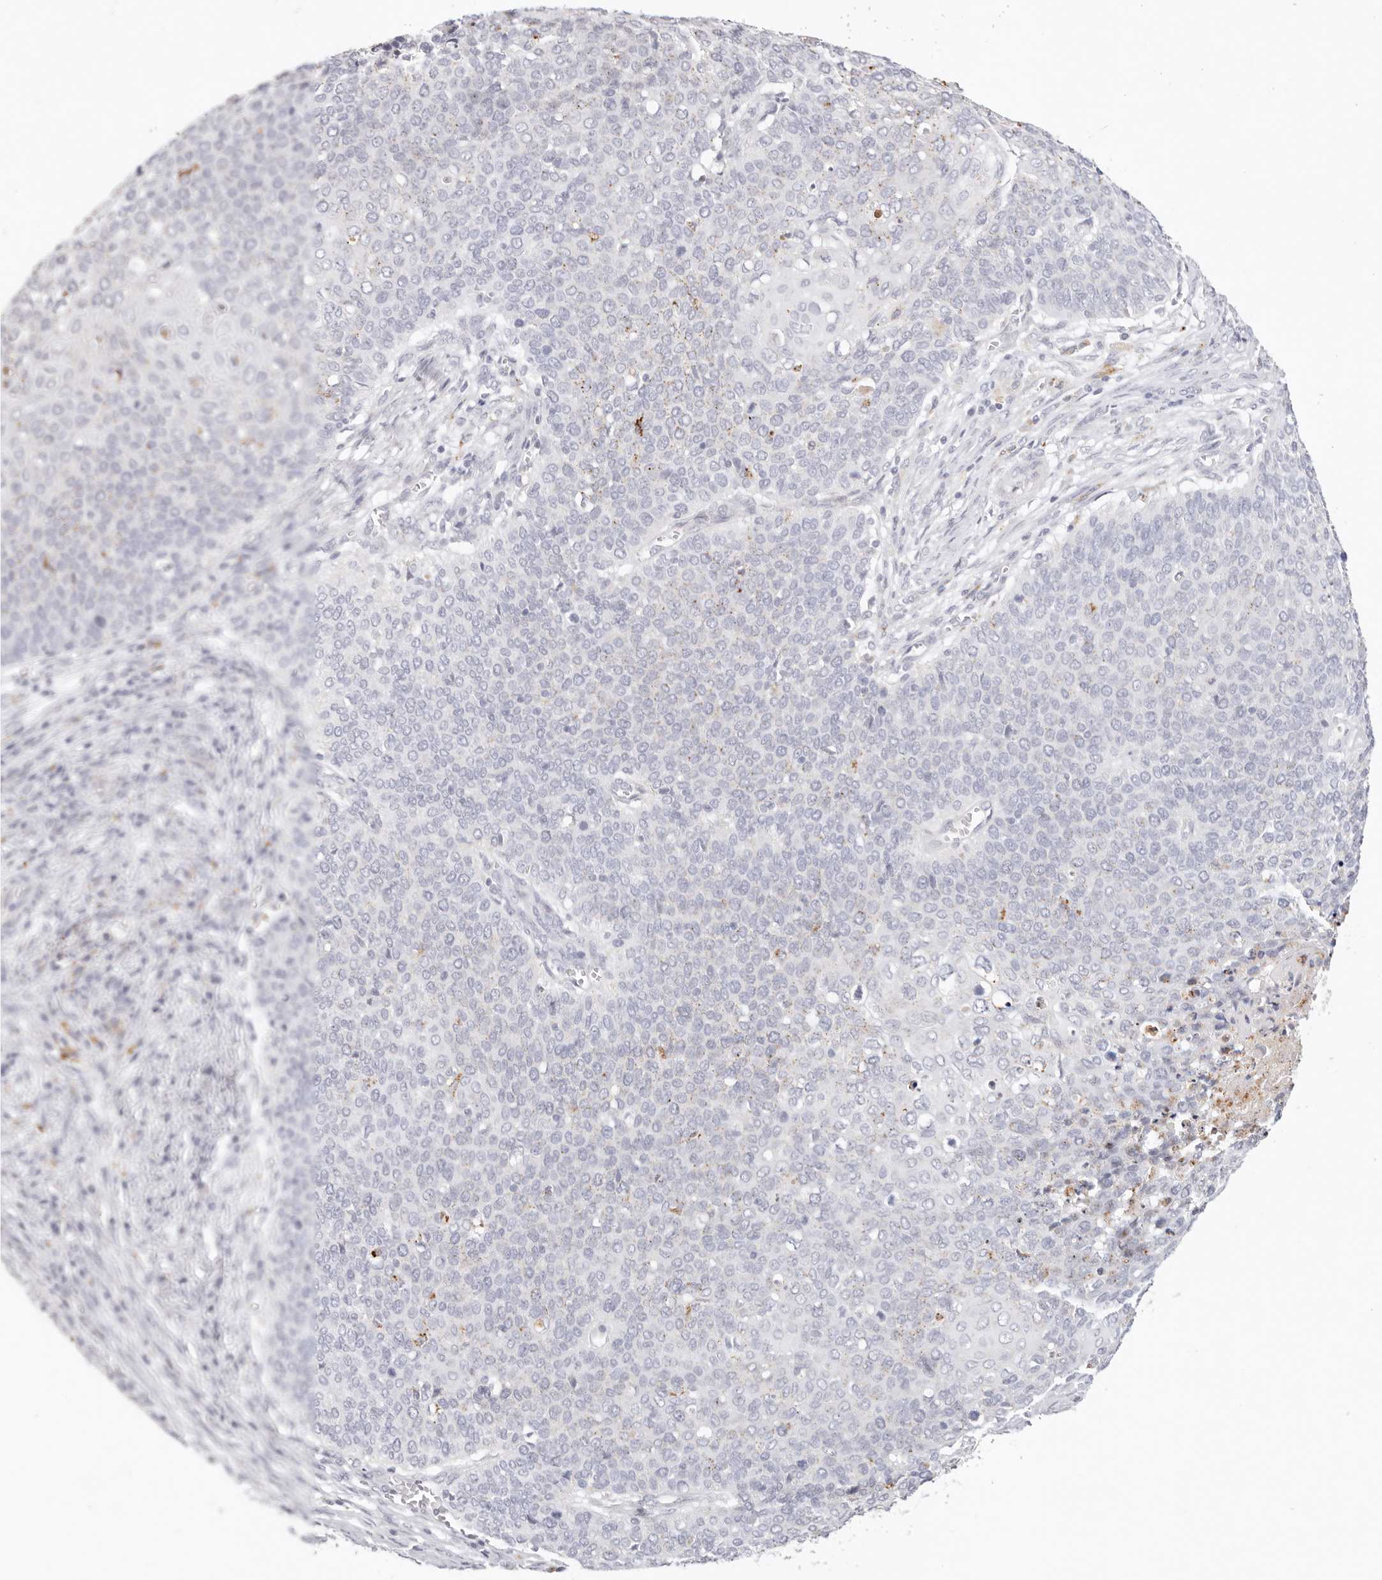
{"staining": {"intensity": "negative", "quantity": "none", "location": "none"}, "tissue": "cervical cancer", "cell_type": "Tumor cells", "image_type": "cancer", "snomed": [{"axis": "morphology", "description": "Squamous cell carcinoma, NOS"}, {"axis": "topography", "description": "Cervix"}], "caption": "Tumor cells are negative for protein expression in human cervical cancer (squamous cell carcinoma).", "gene": "STKLD1", "patient": {"sex": "female", "age": 39}}